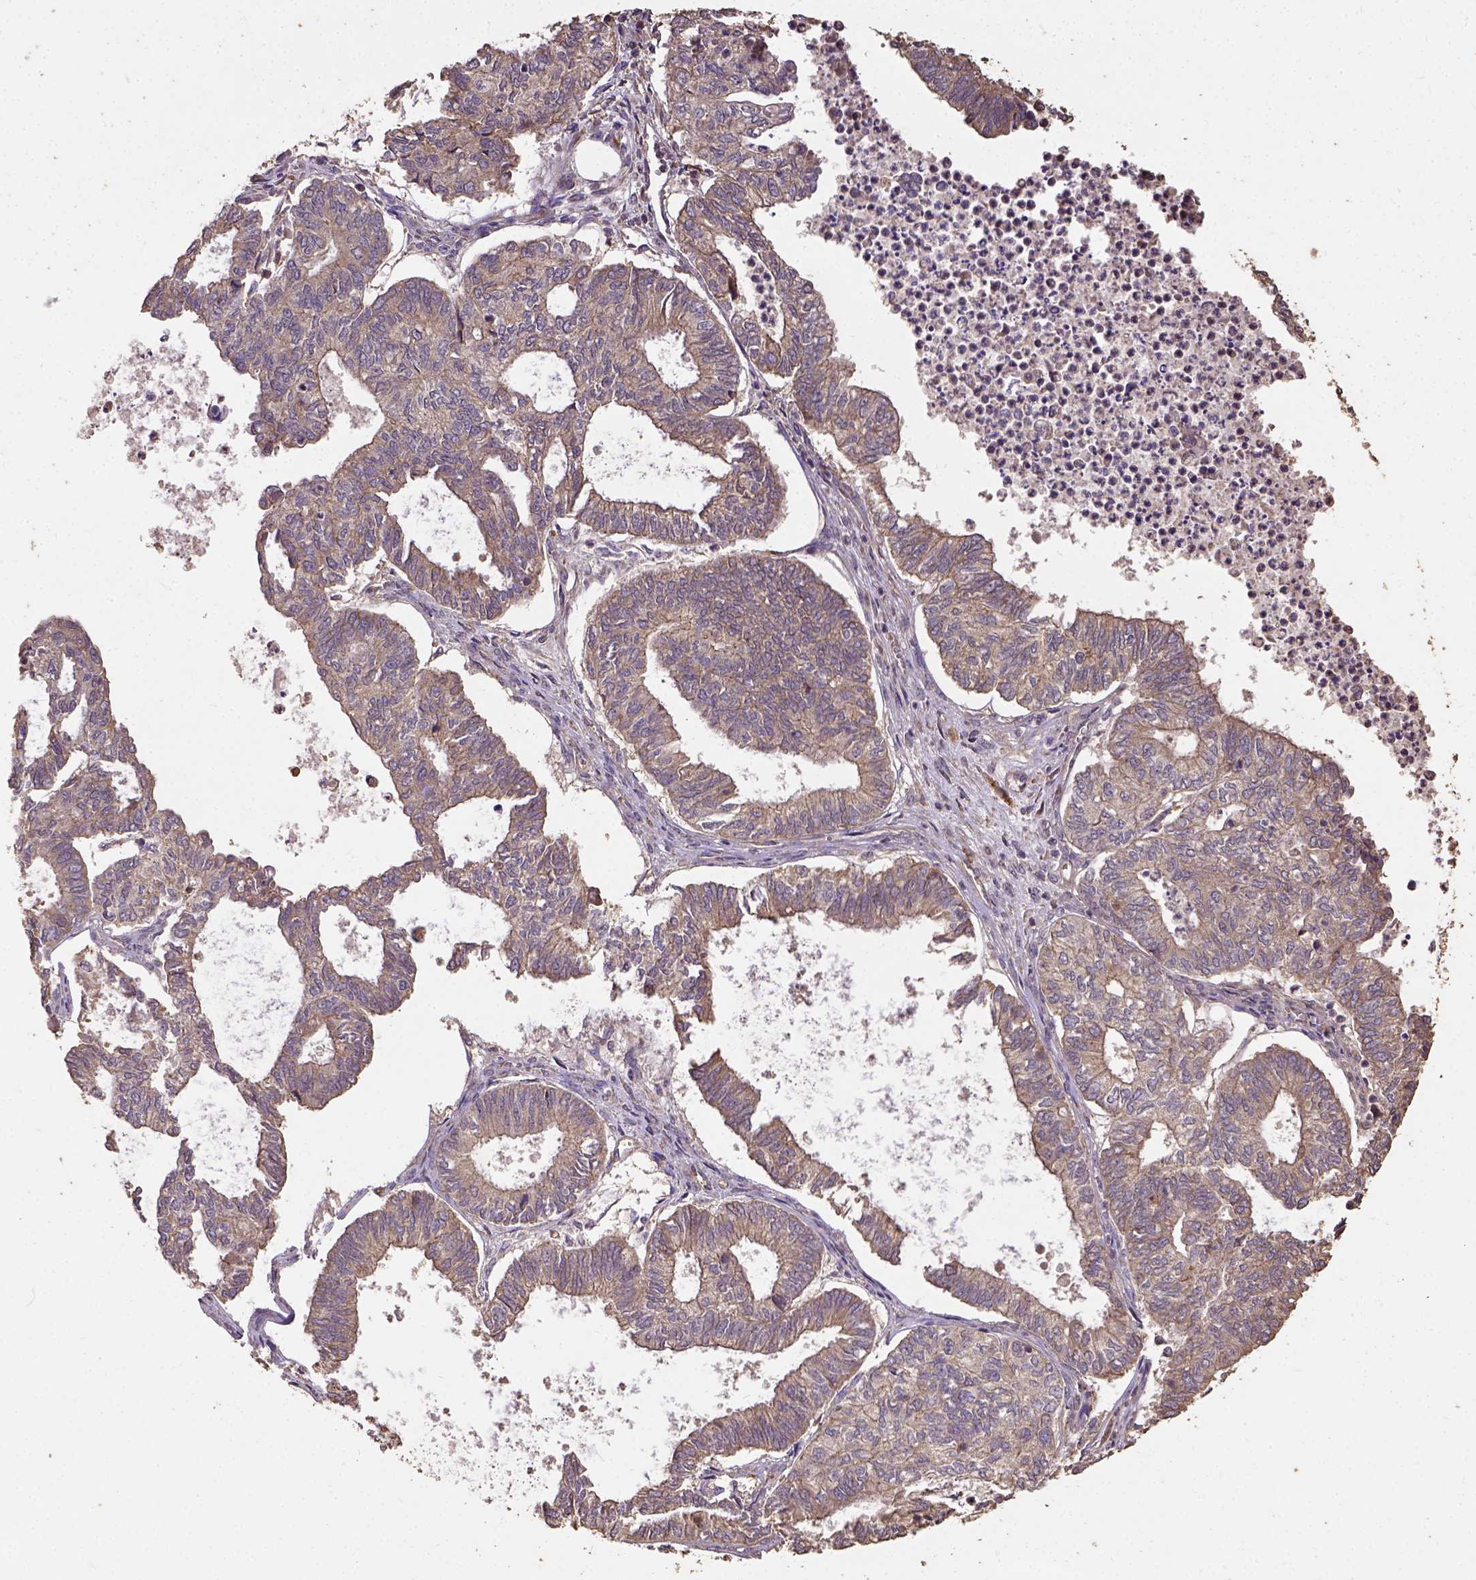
{"staining": {"intensity": "weak", "quantity": ">75%", "location": "cytoplasmic/membranous"}, "tissue": "ovarian cancer", "cell_type": "Tumor cells", "image_type": "cancer", "snomed": [{"axis": "morphology", "description": "Carcinoma, endometroid"}, {"axis": "topography", "description": "Ovary"}], "caption": "Protein staining by immunohistochemistry shows weak cytoplasmic/membranous positivity in about >75% of tumor cells in ovarian cancer.", "gene": "ATP1B3", "patient": {"sex": "female", "age": 64}}